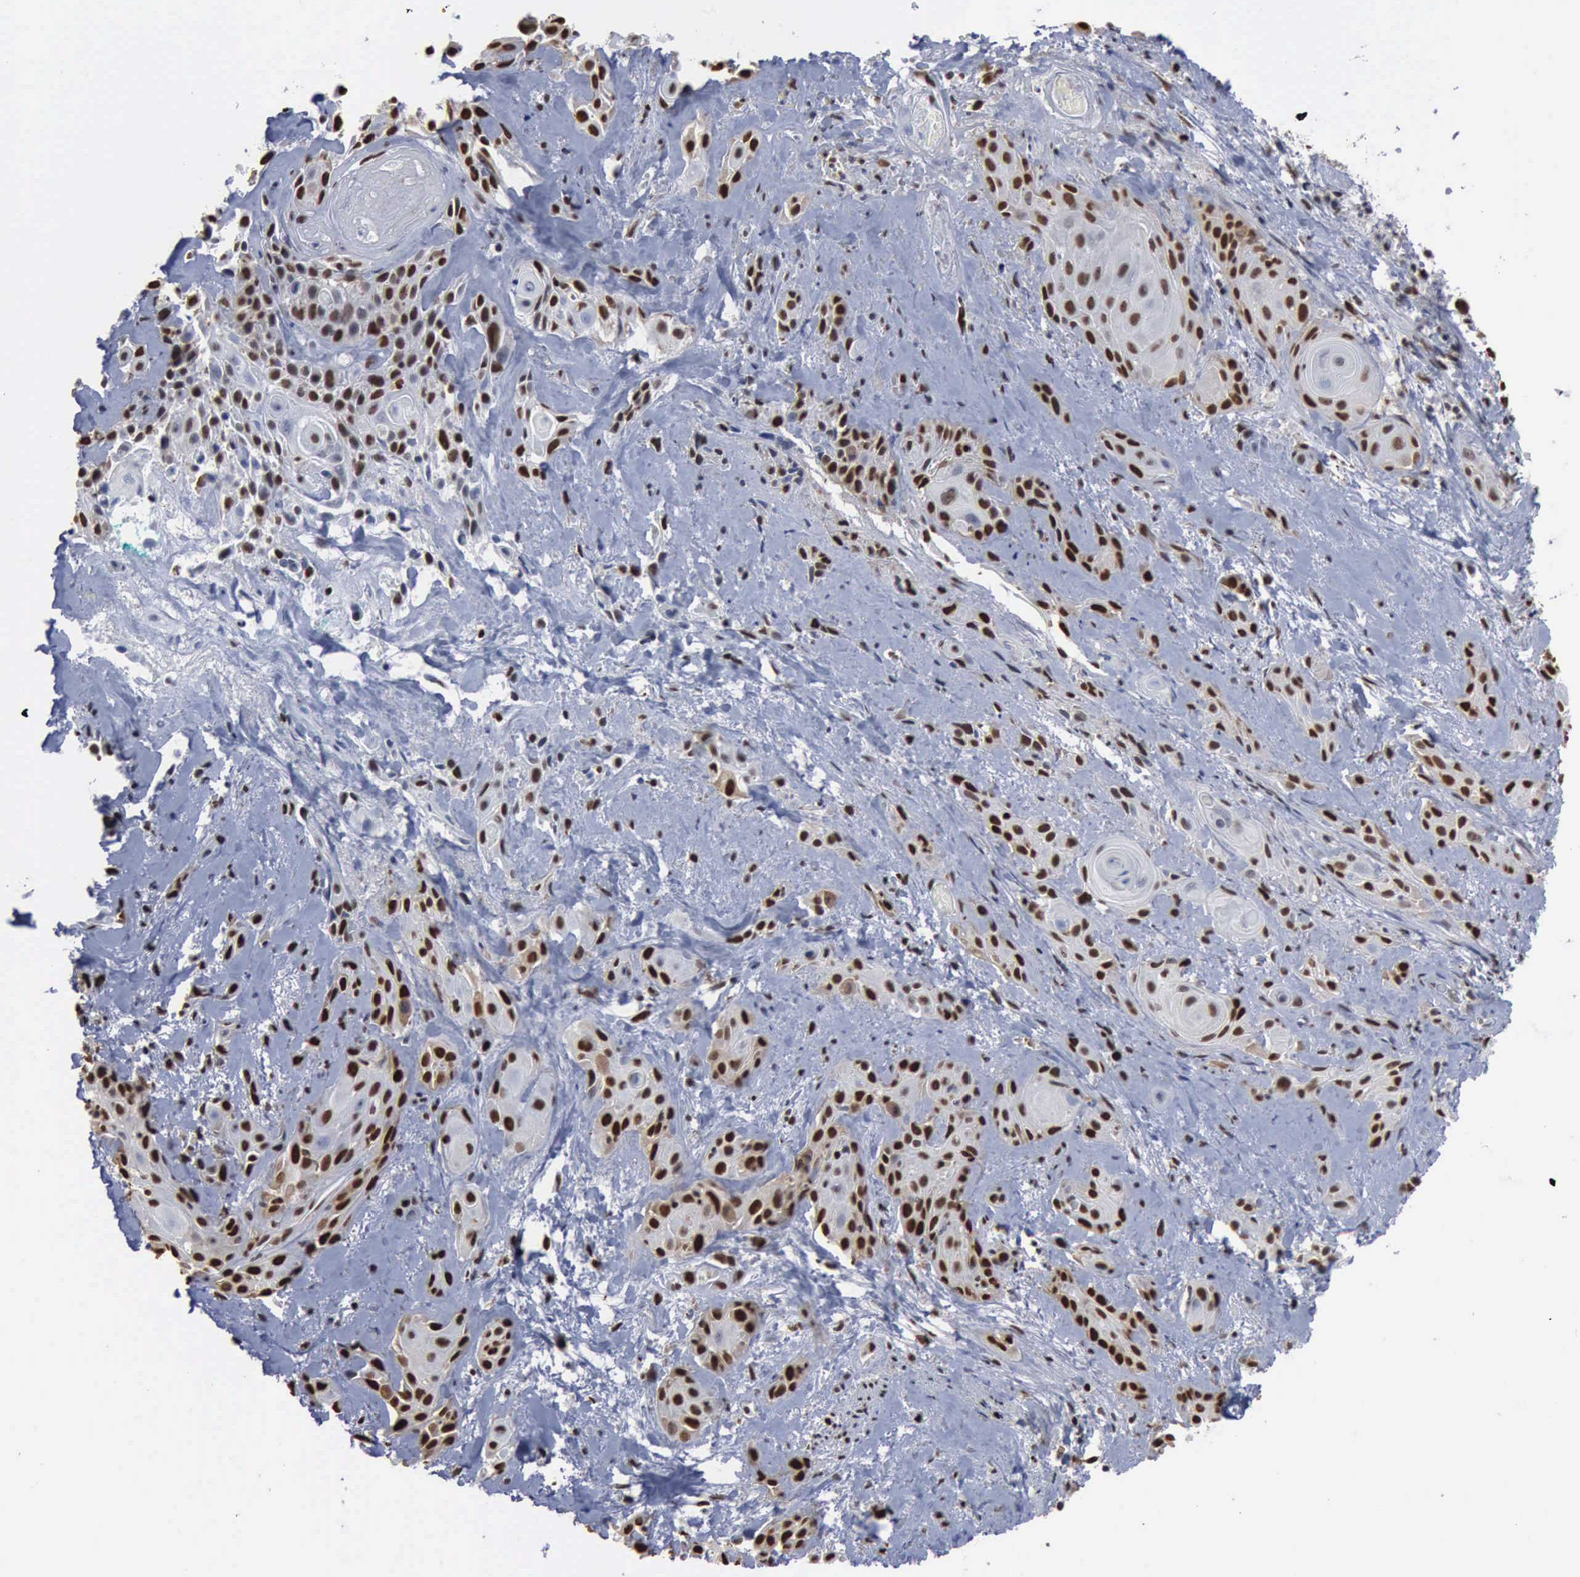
{"staining": {"intensity": "moderate", "quantity": "25%-75%", "location": "nuclear"}, "tissue": "skin cancer", "cell_type": "Tumor cells", "image_type": "cancer", "snomed": [{"axis": "morphology", "description": "Squamous cell carcinoma, NOS"}, {"axis": "topography", "description": "Skin"}, {"axis": "topography", "description": "Anal"}], "caption": "Human squamous cell carcinoma (skin) stained with a protein marker displays moderate staining in tumor cells.", "gene": "PCNA", "patient": {"sex": "male", "age": 64}}